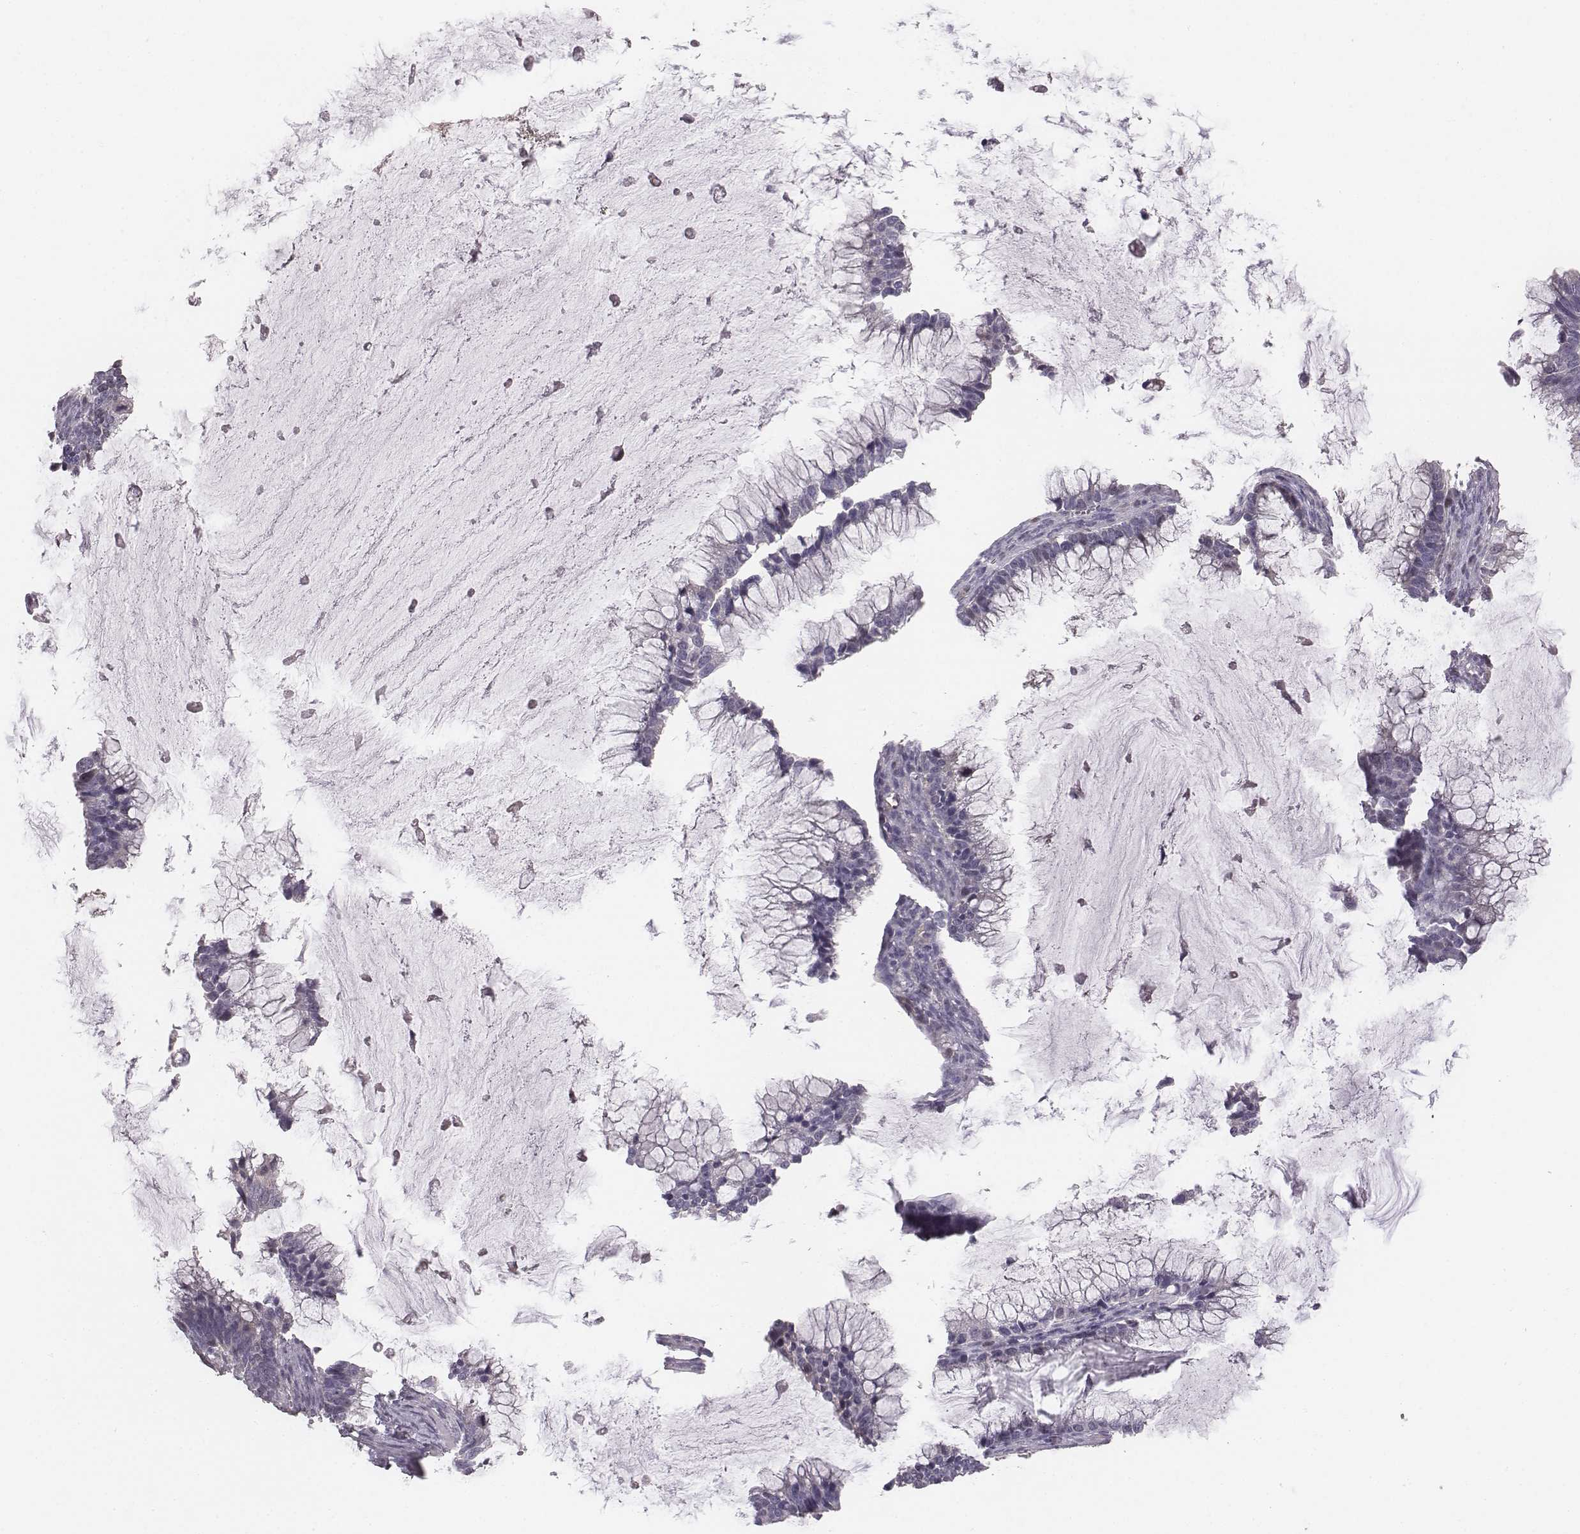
{"staining": {"intensity": "negative", "quantity": "none", "location": "none"}, "tissue": "ovarian cancer", "cell_type": "Tumor cells", "image_type": "cancer", "snomed": [{"axis": "morphology", "description": "Cystadenocarcinoma, mucinous, NOS"}, {"axis": "topography", "description": "Ovary"}], "caption": "Tumor cells show no significant protein expression in mucinous cystadenocarcinoma (ovarian).", "gene": "PBK", "patient": {"sex": "female", "age": 38}}